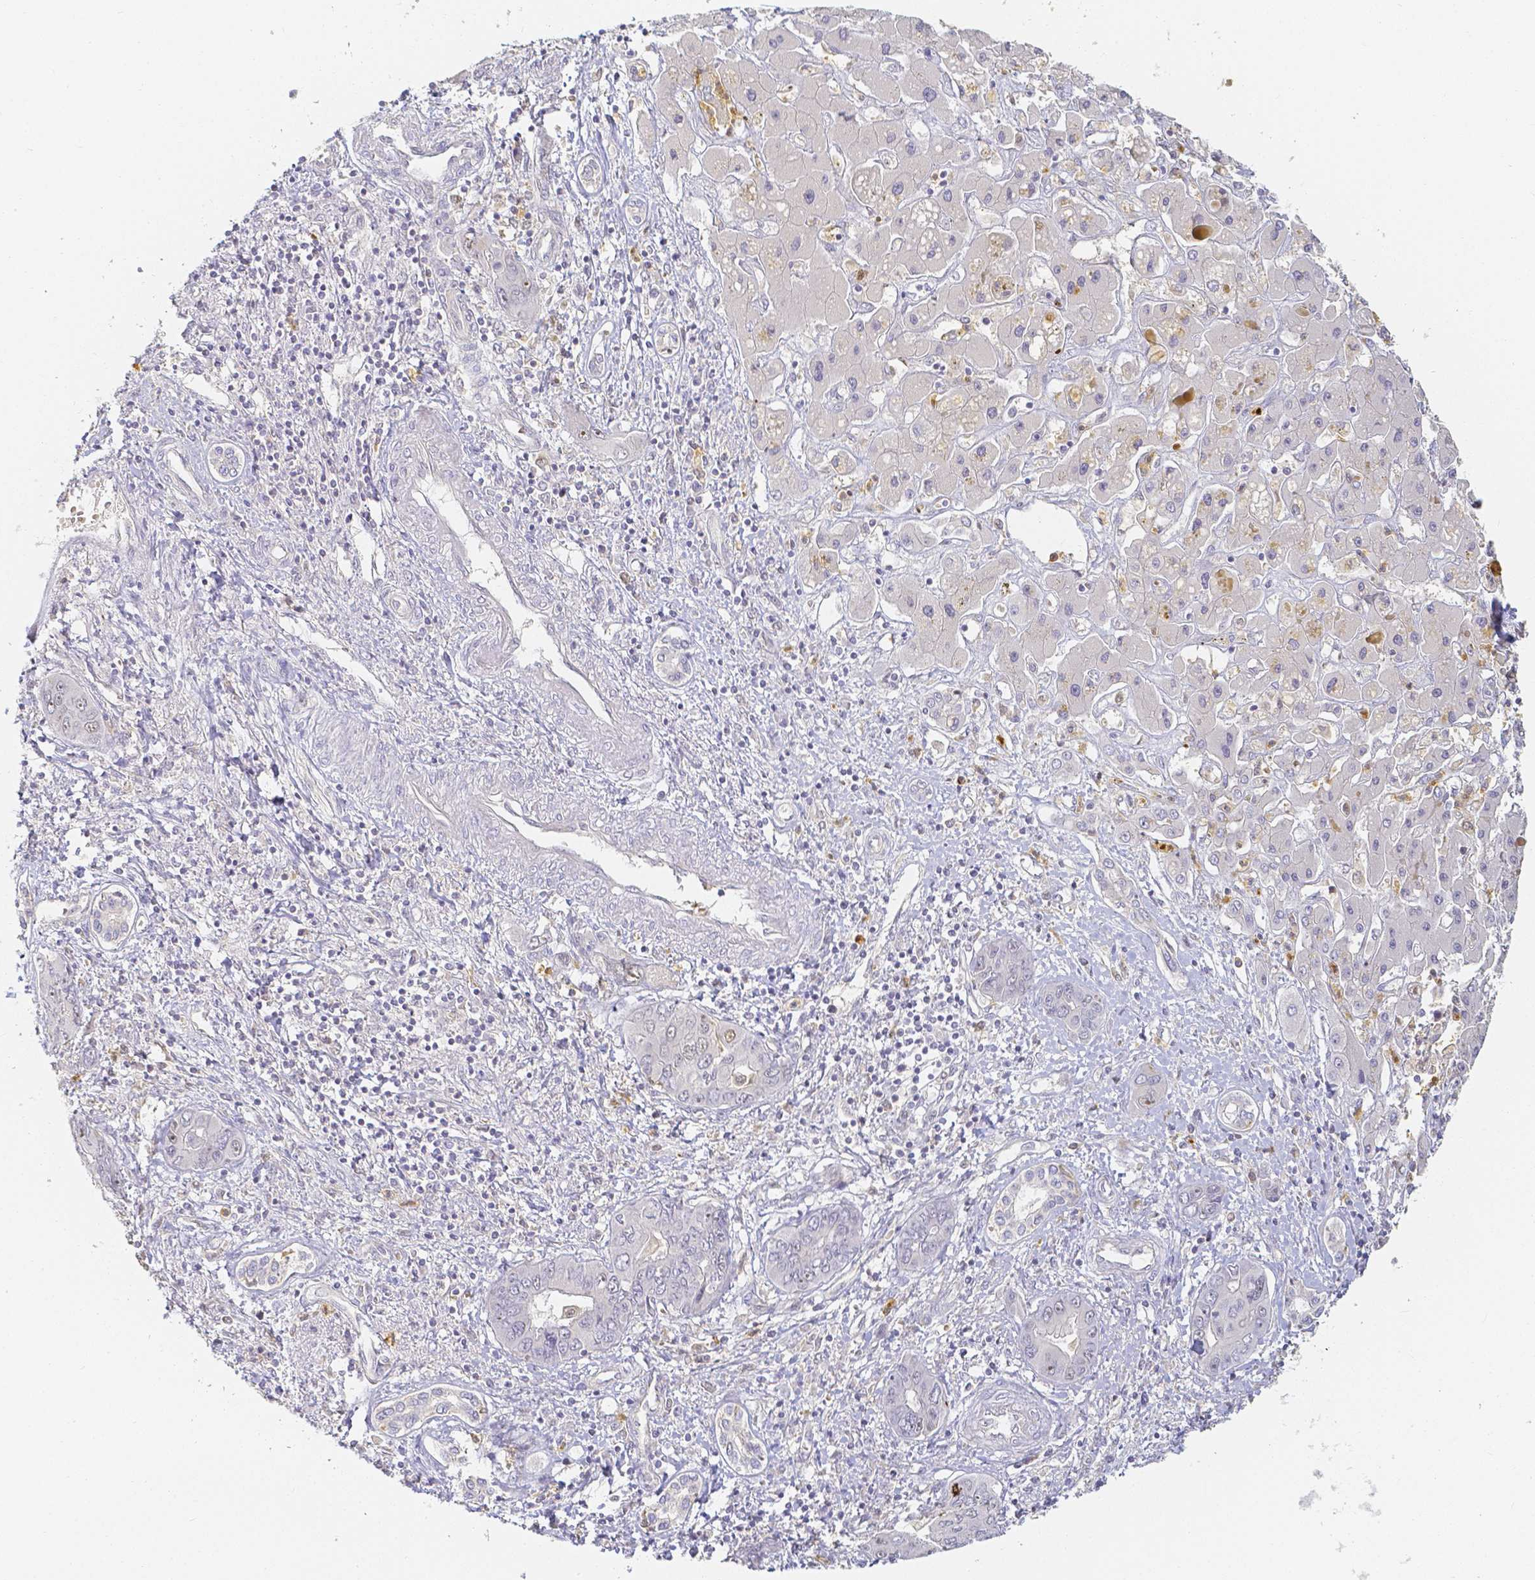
{"staining": {"intensity": "moderate", "quantity": "<25%", "location": "nuclear"}, "tissue": "liver cancer", "cell_type": "Tumor cells", "image_type": "cancer", "snomed": [{"axis": "morphology", "description": "Cholangiocarcinoma"}, {"axis": "topography", "description": "Liver"}], "caption": "Cholangiocarcinoma (liver) tissue demonstrates moderate nuclear staining in approximately <25% of tumor cells, visualized by immunohistochemistry.", "gene": "KCNH1", "patient": {"sex": "male", "age": 67}}